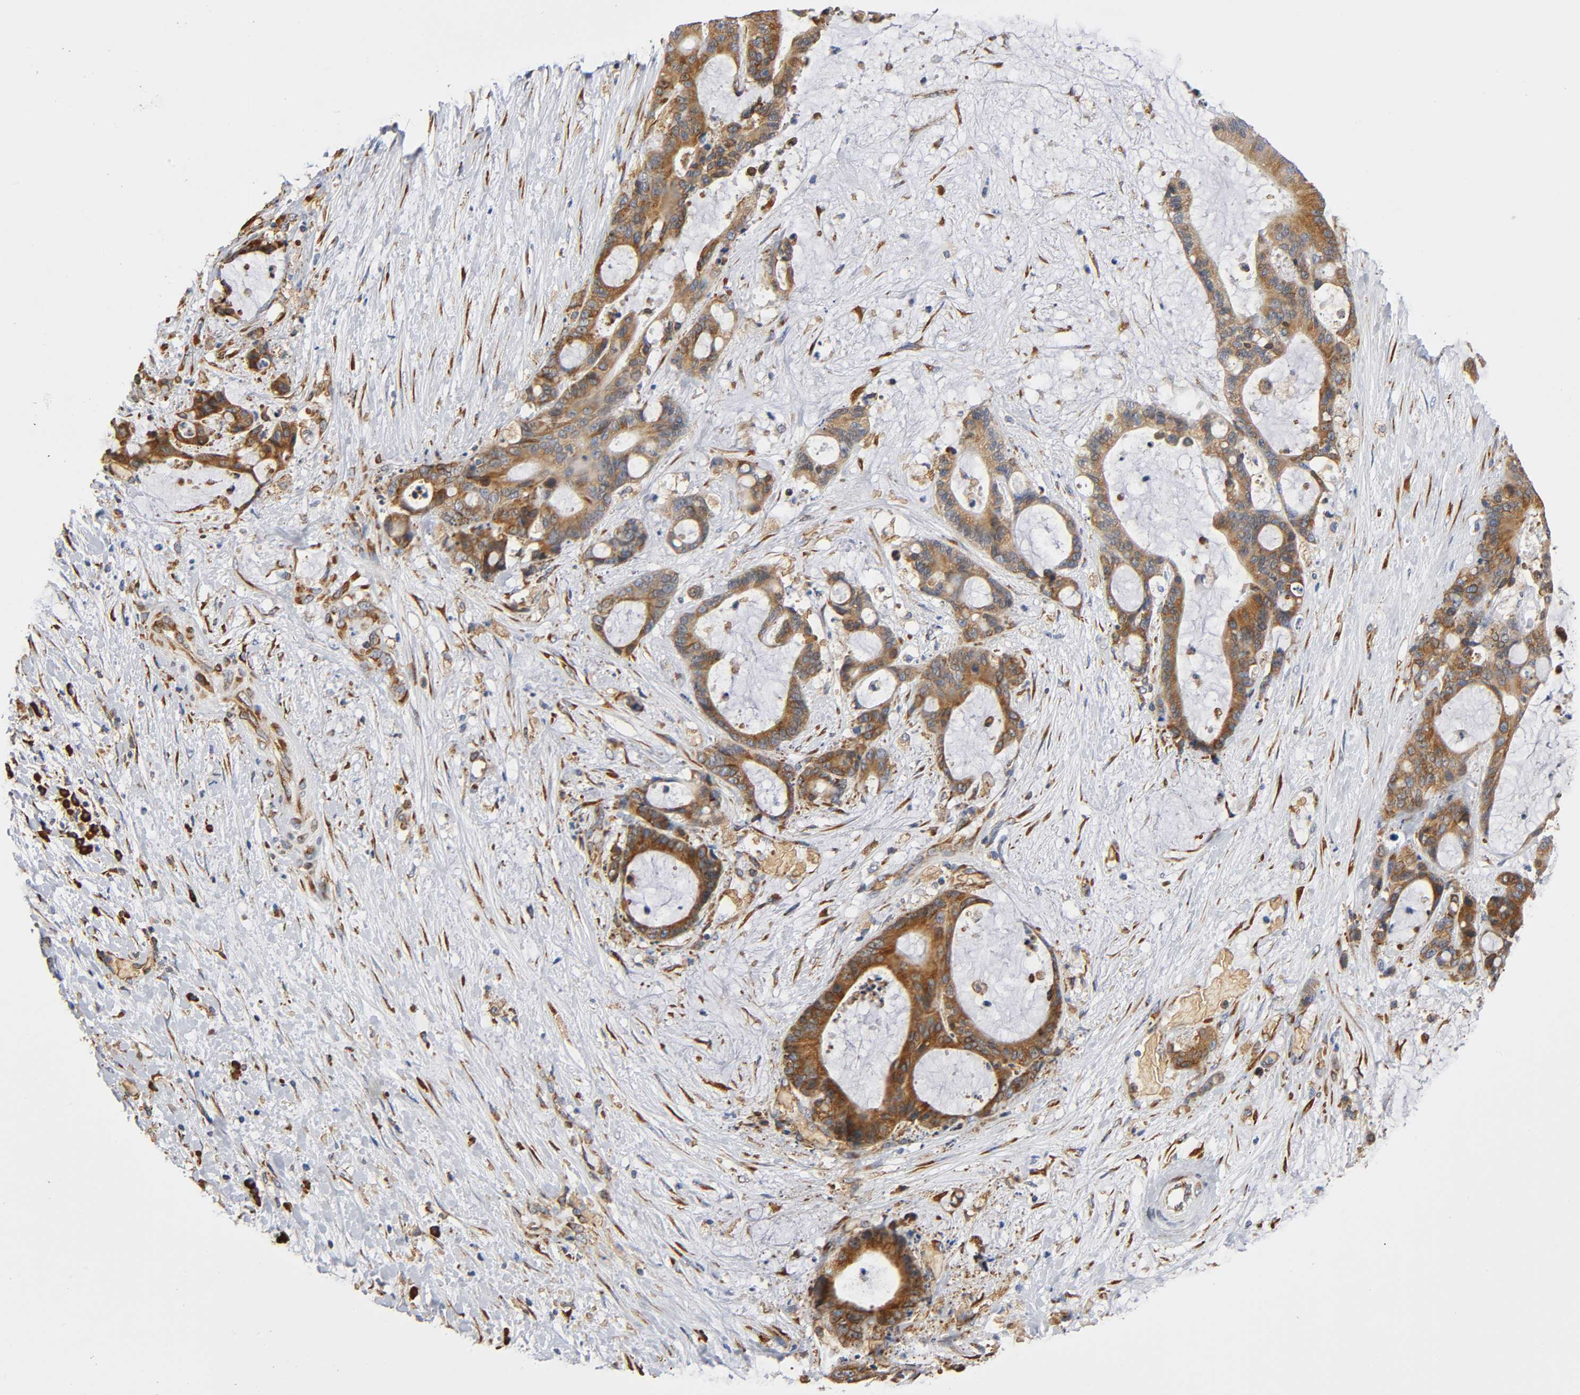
{"staining": {"intensity": "moderate", "quantity": ">75%", "location": "cytoplasmic/membranous"}, "tissue": "liver cancer", "cell_type": "Tumor cells", "image_type": "cancer", "snomed": [{"axis": "morphology", "description": "Cholangiocarcinoma"}, {"axis": "topography", "description": "Liver"}], "caption": "The immunohistochemical stain labels moderate cytoplasmic/membranous expression in tumor cells of cholangiocarcinoma (liver) tissue.", "gene": "UCKL1", "patient": {"sex": "female", "age": 73}}